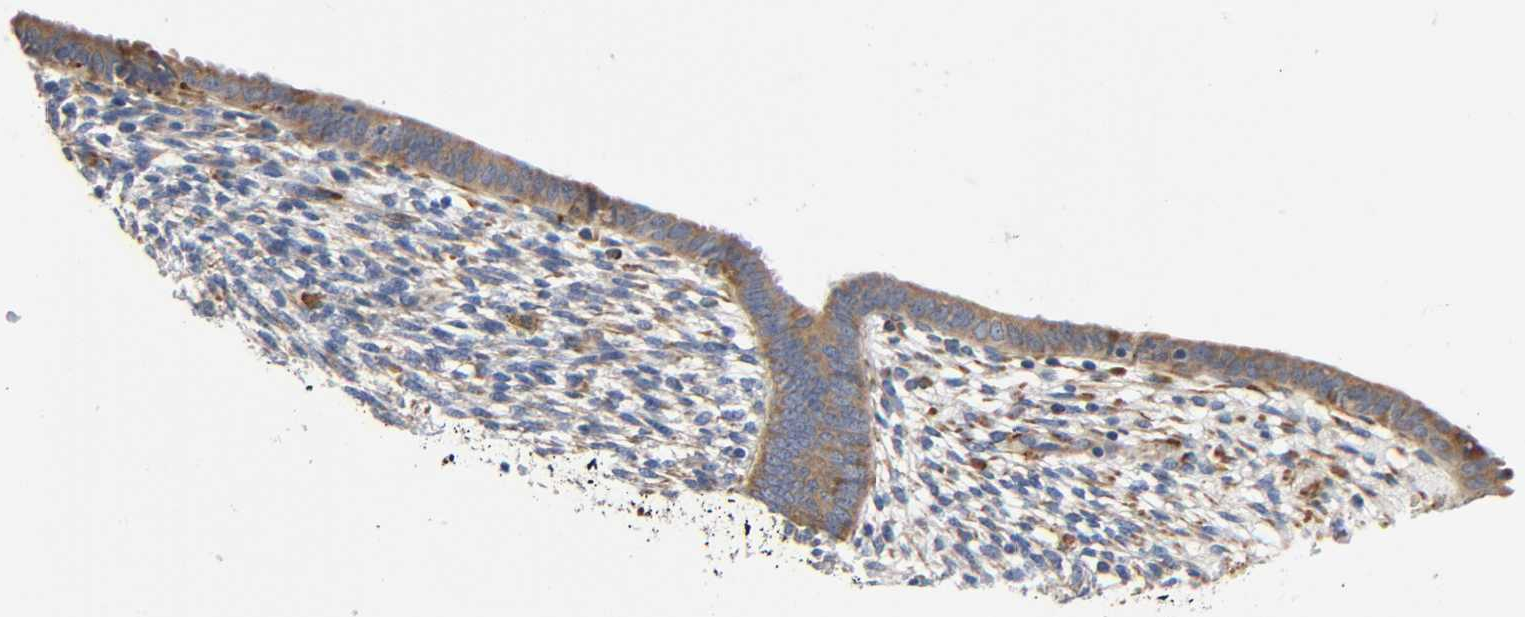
{"staining": {"intensity": "moderate", "quantity": "<25%", "location": "cytoplasmic/membranous"}, "tissue": "endometrium", "cell_type": "Cells in endometrial stroma", "image_type": "normal", "snomed": [{"axis": "morphology", "description": "Normal tissue, NOS"}, {"axis": "topography", "description": "Endometrium"}], "caption": "Immunohistochemistry (IHC) (DAB) staining of normal endometrium demonstrates moderate cytoplasmic/membranous protein expression in about <25% of cells in endometrial stroma.", "gene": "UCKL1", "patient": {"sex": "female", "age": 57}}